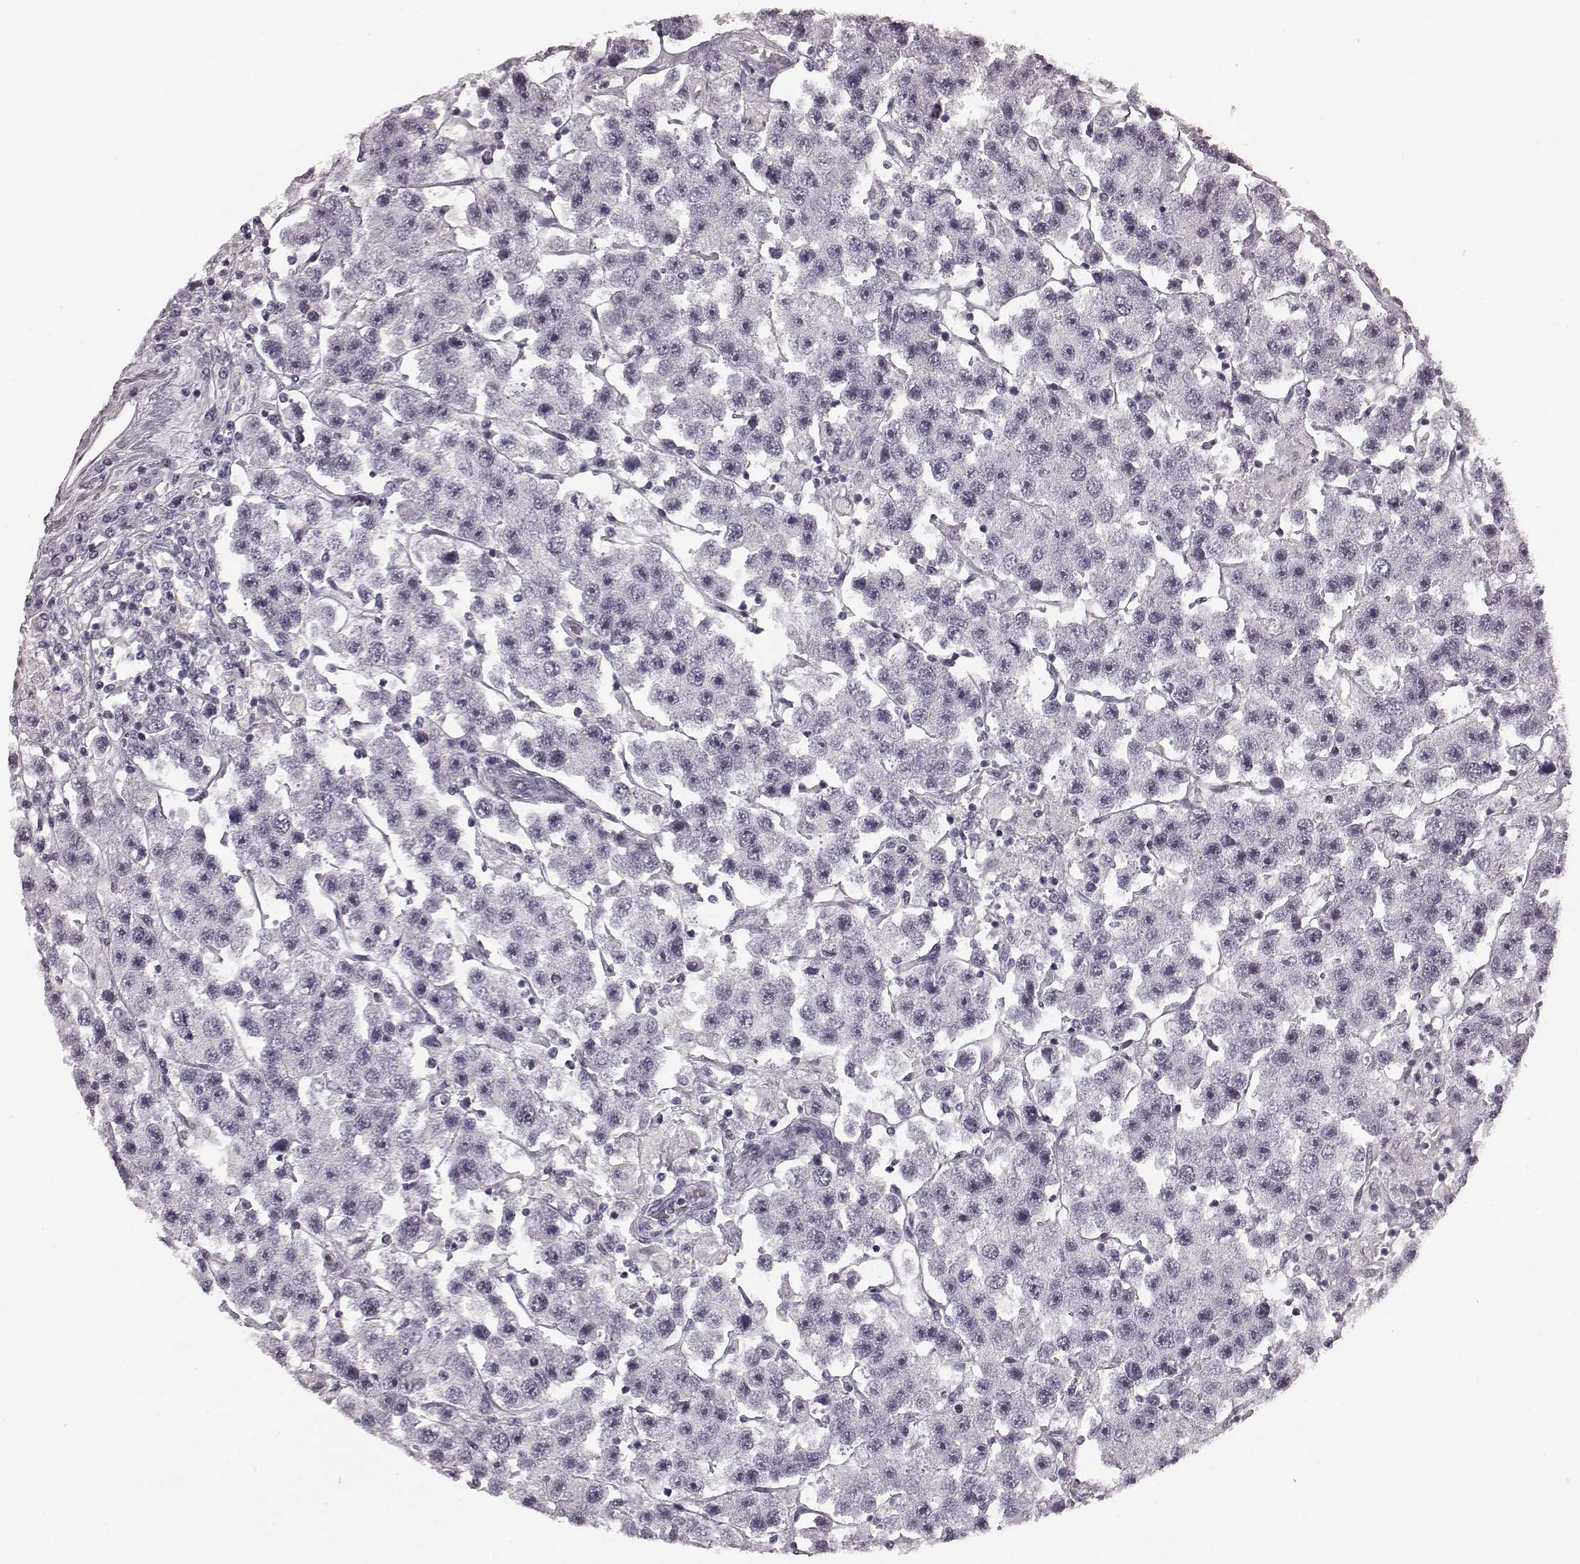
{"staining": {"intensity": "negative", "quantity": "none", "location": "none"}, "tissue": "testis cancer", "cell_type": "Tumor cells", "image_type": "cancer", "snomed": [{"axis": "morphology", "description": "Seminoma, NOS"}, {"axis": "topography", "description": "Testis"}], "caption": "Immunohistochemical staining of human testis cancer (seminoma) exhibits no significant positivity in tumor cells.", "gene": "TMPRSS15", "patient": {"sex": "male", "age": 45}}